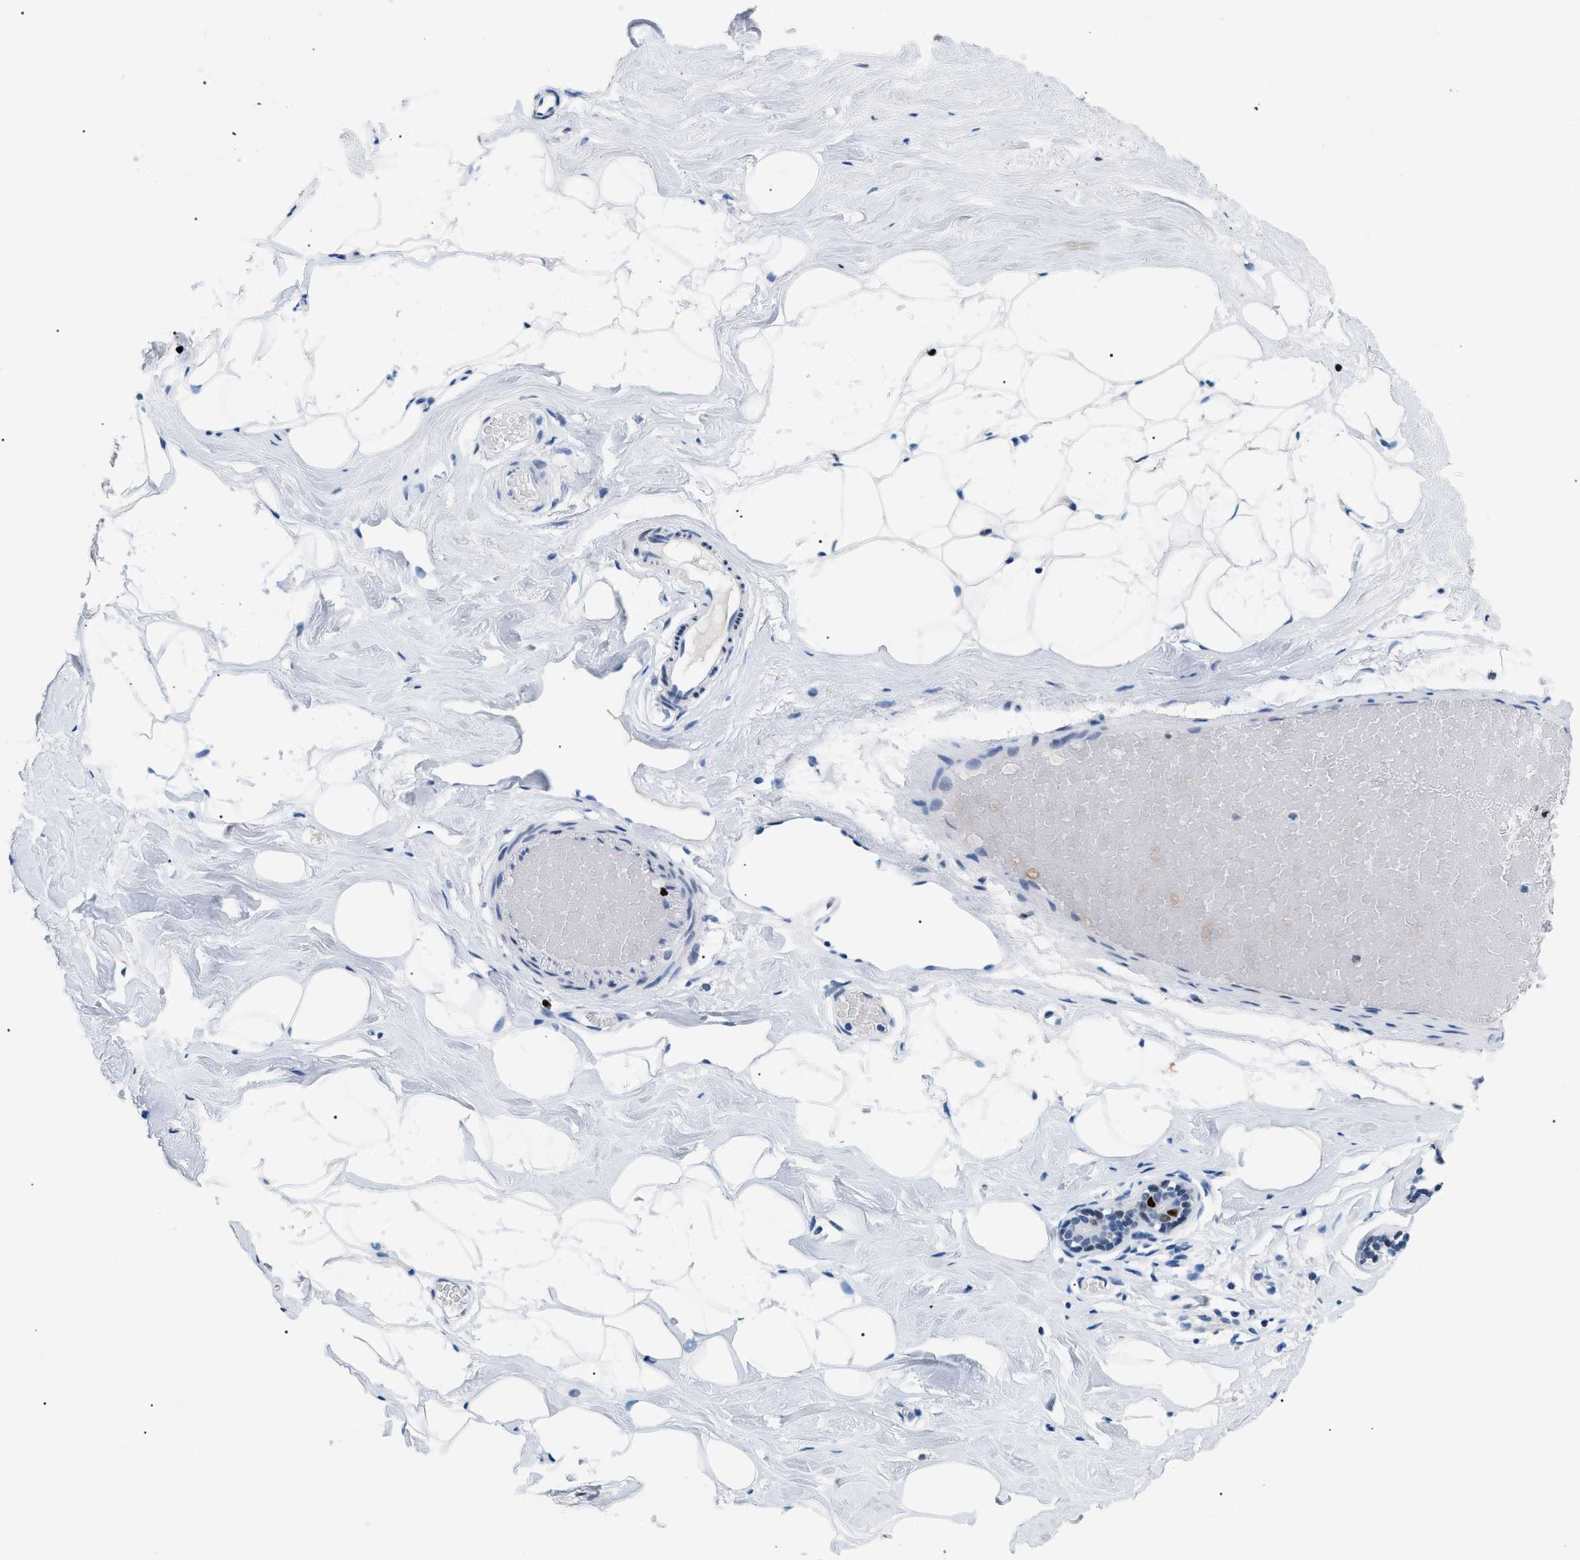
{"staining": {"intensity": "negative", "quantity": "none", "location": "none"}, "tissue": "breast", "cell_type": "Adipocytes", "image_type": "normal", "snomed": [{"axis": "morphology", "description": "Normal tissue, NOS"}, {"axis": "topography", "description": "Breast"}], "caption": "IHC of benign breast displays no positivity in adipocytes.", "gene": "MCM7", "patient": {"sex": "female", "age": 75}}